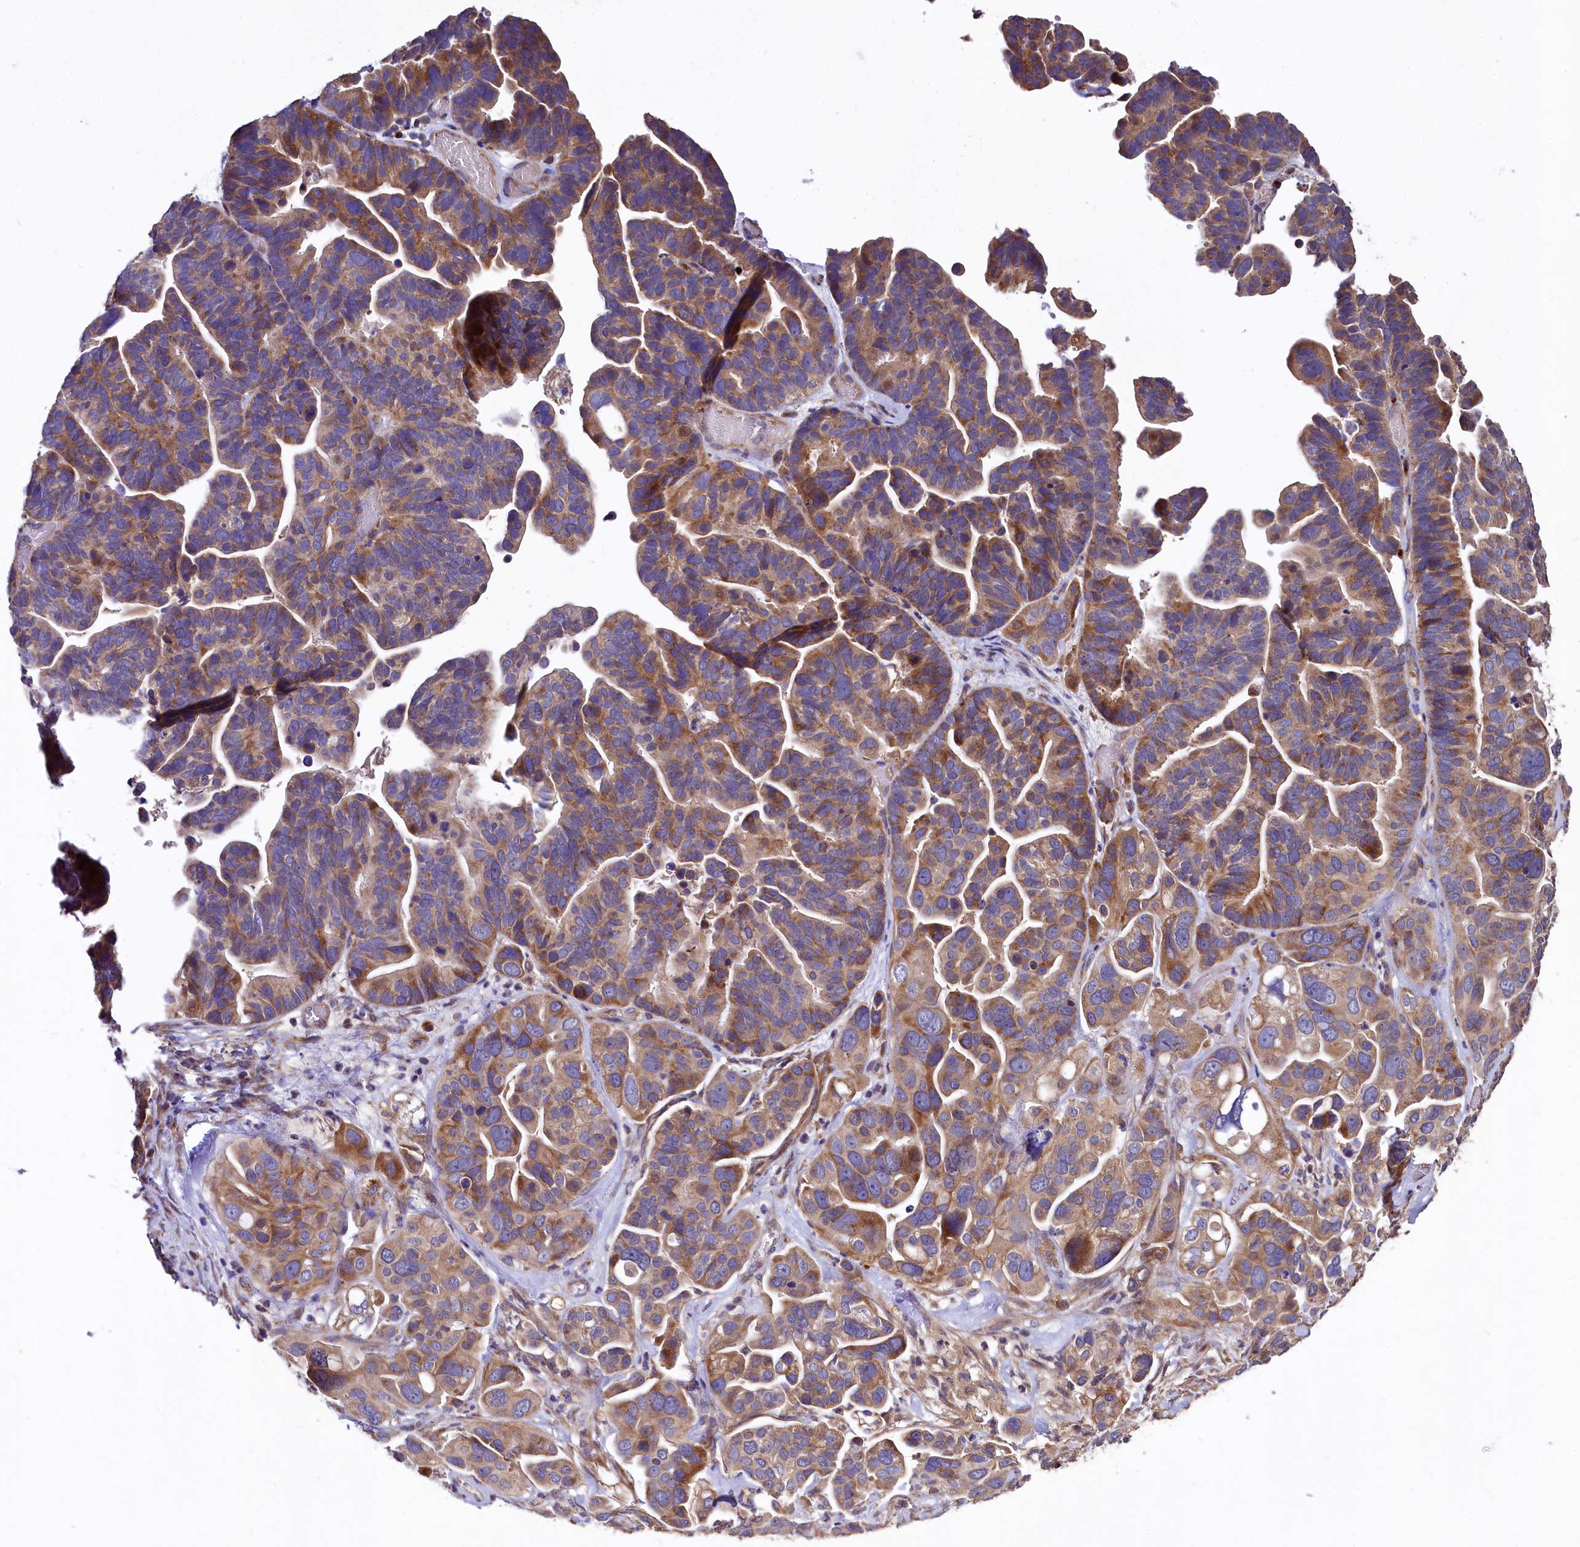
{"staining": {"intensity": "moderate", "quantity": ">75%", "location": "cytoplasmic/membranous"}, "tissue": "ovarian cancer", "cell_type": "Tumor cells", "image_type": "cancer", "snomed": [{"axis": "morphology", "description": "Cystadenocarcinoma, serous, NOS"}, {"axis": "topography", "description": "Ovary"}], "caption": "Serous cystadenocarcinoma (ovarian) tissue shows moderate cytoplasmic/membranous expression in about >75% of tumor cells, visualized by immunohistochemistry. (Stains: DAB (3,3'-diaminobenzidine) in brown, nuclei in blue, Microscopy: brightfield microscopy at high magnification).", "gene": "SPRYD3", "patient": {"sex": "female", "age": 56}}